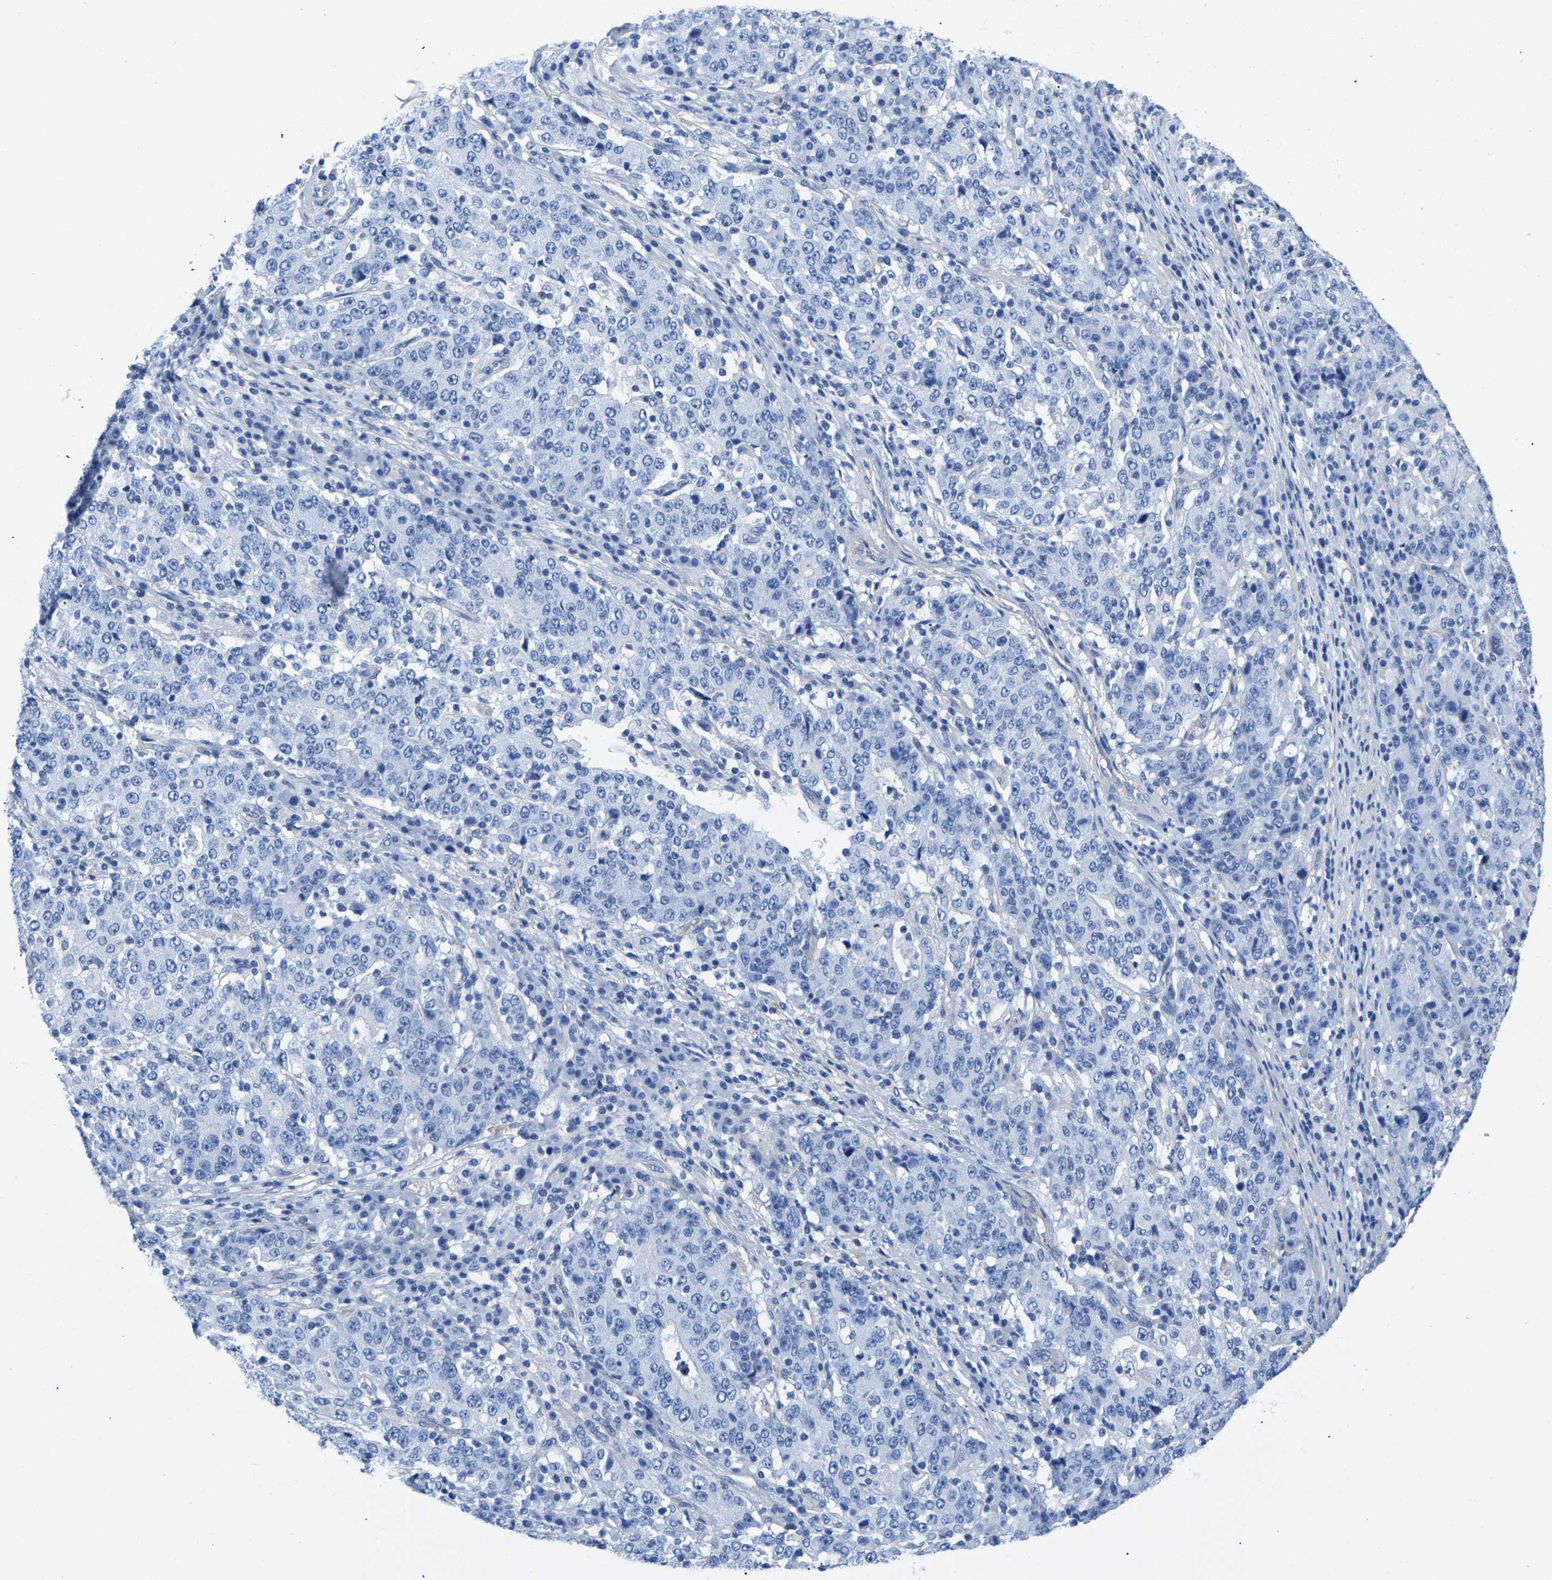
{"staining": {"intensity": "negative", "quantity": "none", "location": "none"}, "tissue": "stomach cancer", "cell_type": "Tumor cells", "image_type": "cancer", "snomed": [{"axis": "morphology", "description": "Adenocarcinoma, NOS"}, {"axis": "topography", "description": "Stomach"}], "caption": "Human stomach cancer (adenocarcinoma) stained for a protein using immunohistochemistry (IHC) exhibits no expression in tumor cells.", "gene": "UPK3A", "patient": {"sex": "male", "age": 59}}